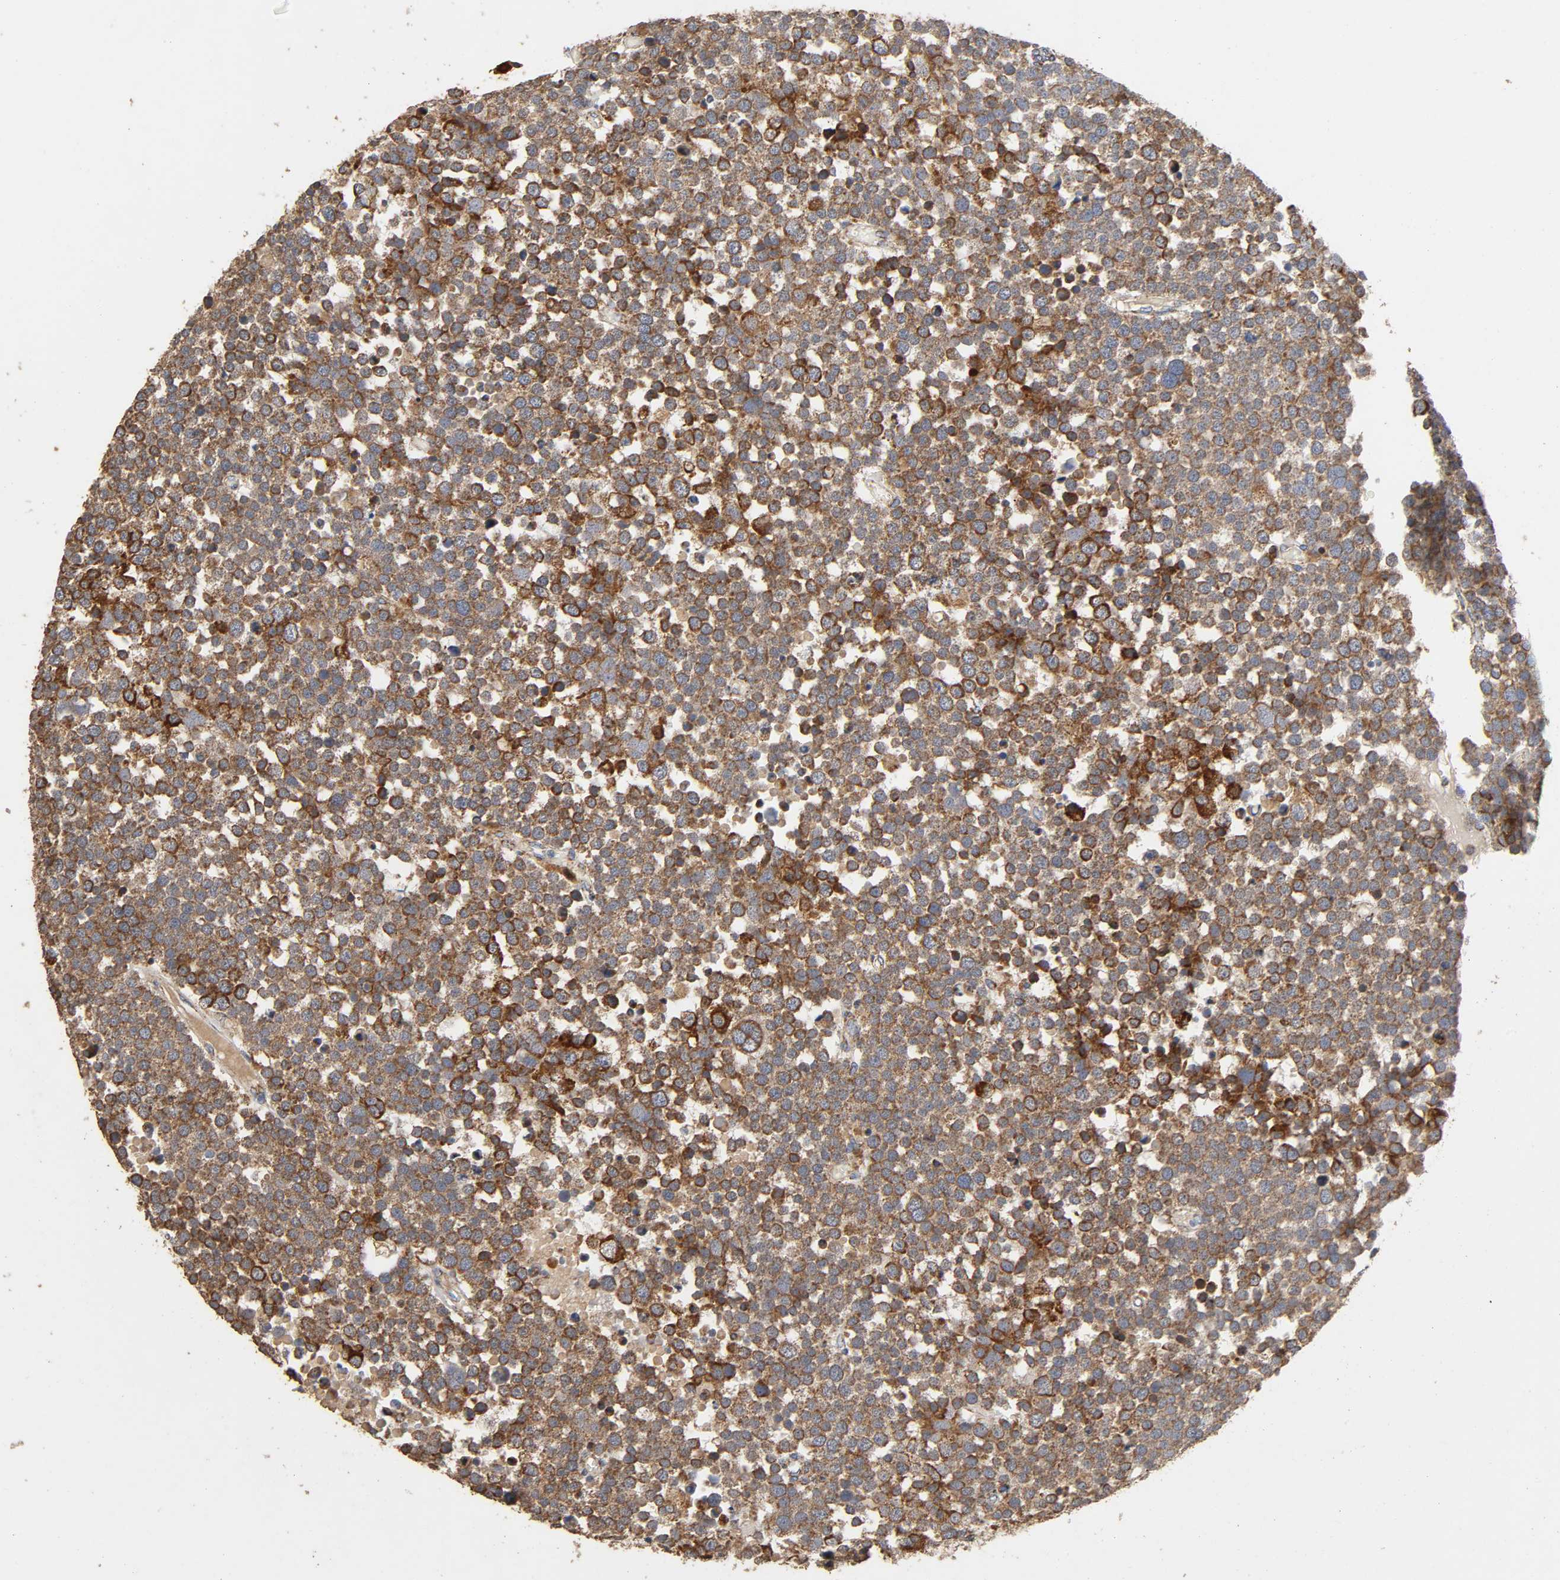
{"staining": {"intensity": "moderate", "quantity": ">75%", "location": "cytoplasmic/membranous"}, "tissue": "testis cancer", "cell_type": "Tumor cells", "image_type": "cancer", "snomed": [{"axis": "morphology", "description": "Seminoma, NOS"}, {"axis": "topography", "description": "Testis"}], "caption": "Testis seminoma stained with a brown dye displays moderate cytoplasmic/membranous positive staining in about >75% of tumor cells.", "gene": "NDUFS3", "patient": {"sex": "male", "age": 71}}